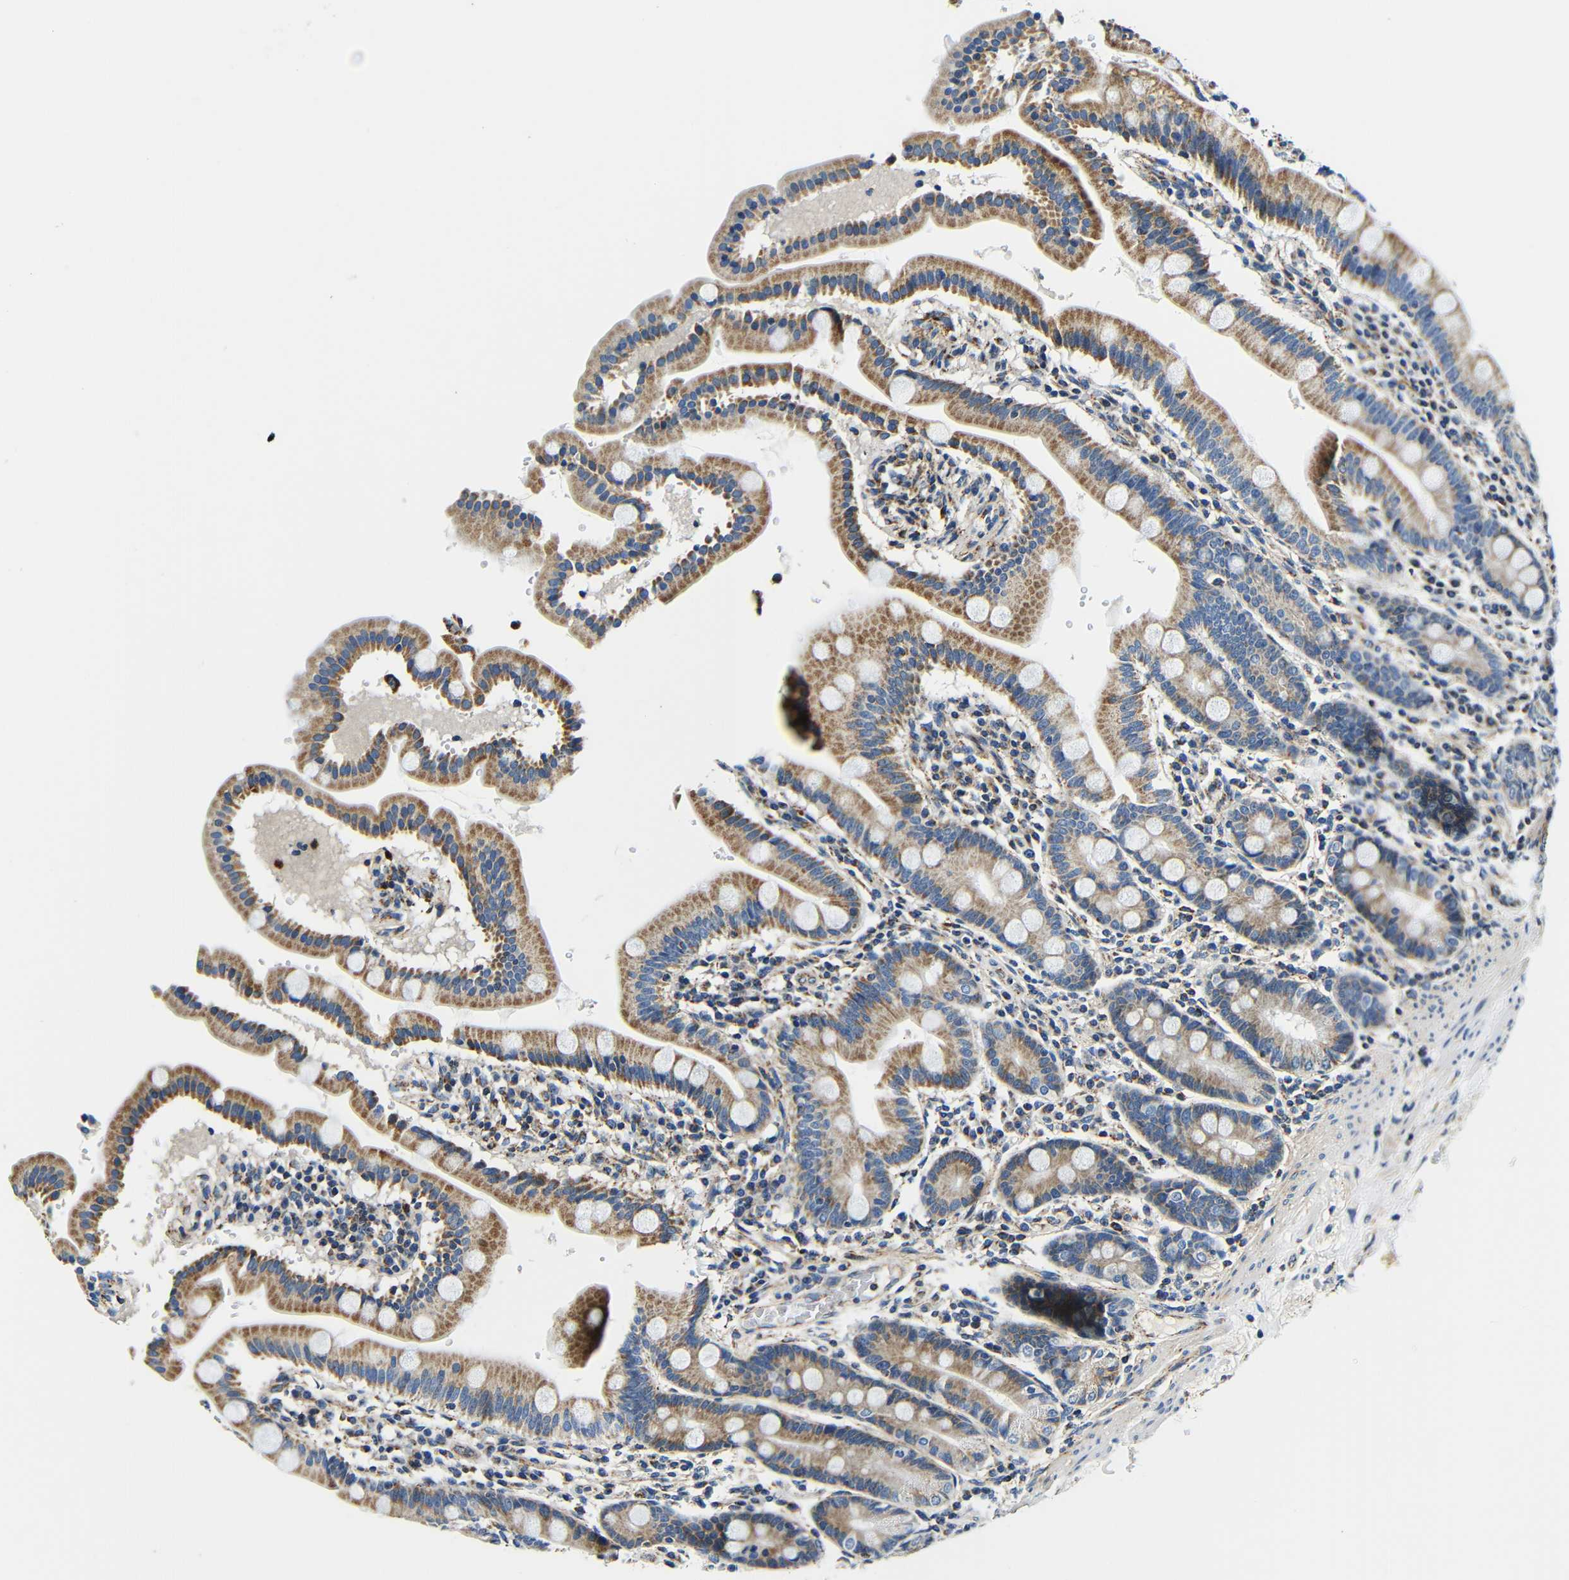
{"staining": {"intensity": "moderate", "quantity": ">75%", "location": "cytoplasmic/membranous"}, "tissue": "duodenum", "cell_type": "Glandular cells", "image_type": "normal", "snomed": [{"axis": "morphology", "description": "Normal tissue, NOS"}, {"axis": "topography", "description": "Duodenum"}], "caption": "IHC (DAB (3,3'-diaminobenzidine)) staining of benign human duodenum reveals moderate cytoplasmic/membranous protein positivity in about >75% of glandular cells.", "gene": "GALNT18", "patient": {"sex": "male", "age": 50}}